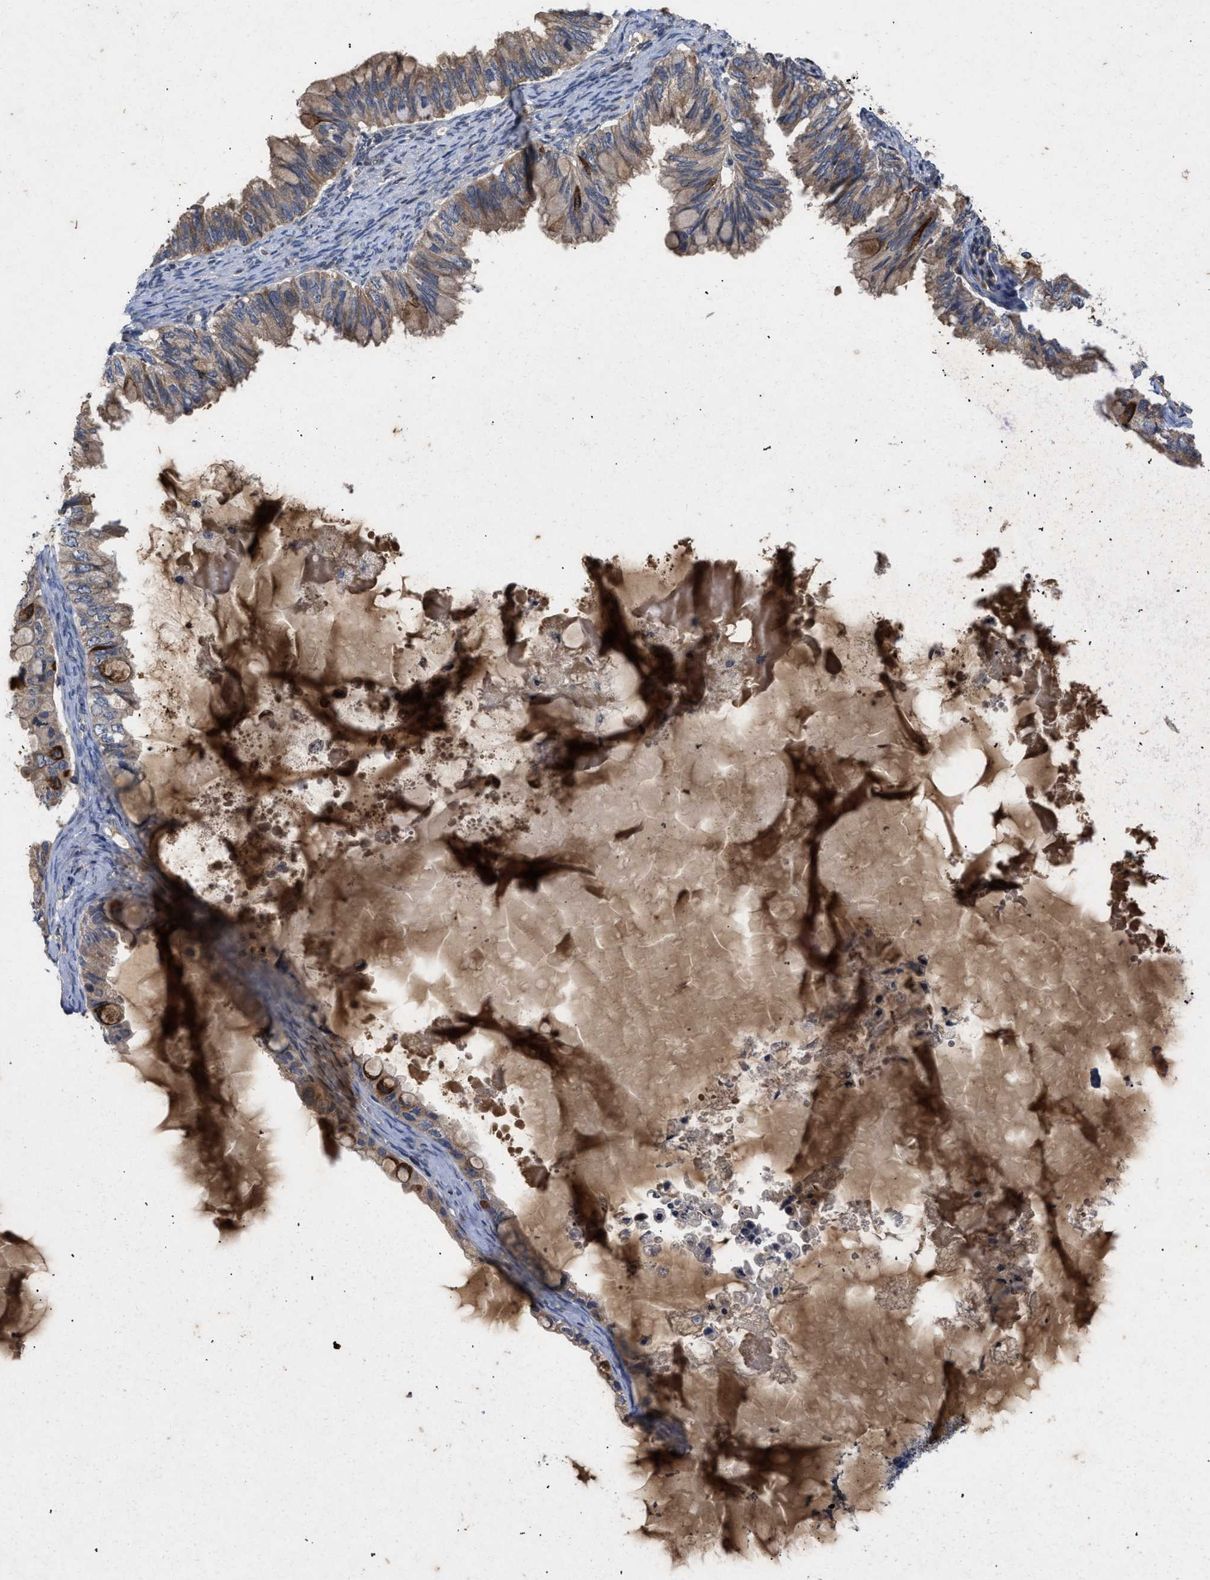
{"staining": {"intensity": "moderate", "quantity": "25%-75%", "location": "cytoplasmic/membranous"}, "tissue": "ovarian cancer", "cell_type": "Tumor cells", "image_type": "cancer", "snomed": [{"axis": "morphology", "description": "Cystadenocarcinoma, mucinous, NOS"}, {"axis": "topography", "description": "Ovary"}], "caption": "An image of mucinous cystadenocarcinoma (ovarian) stained for a protein shows moderate cytoplasmic/membranous brown staining in tumor cells. (IHC, brightfield microscopy, high magnification).", "gene": "VPS4A", "patient": {"sex": "female", "age": 80}}